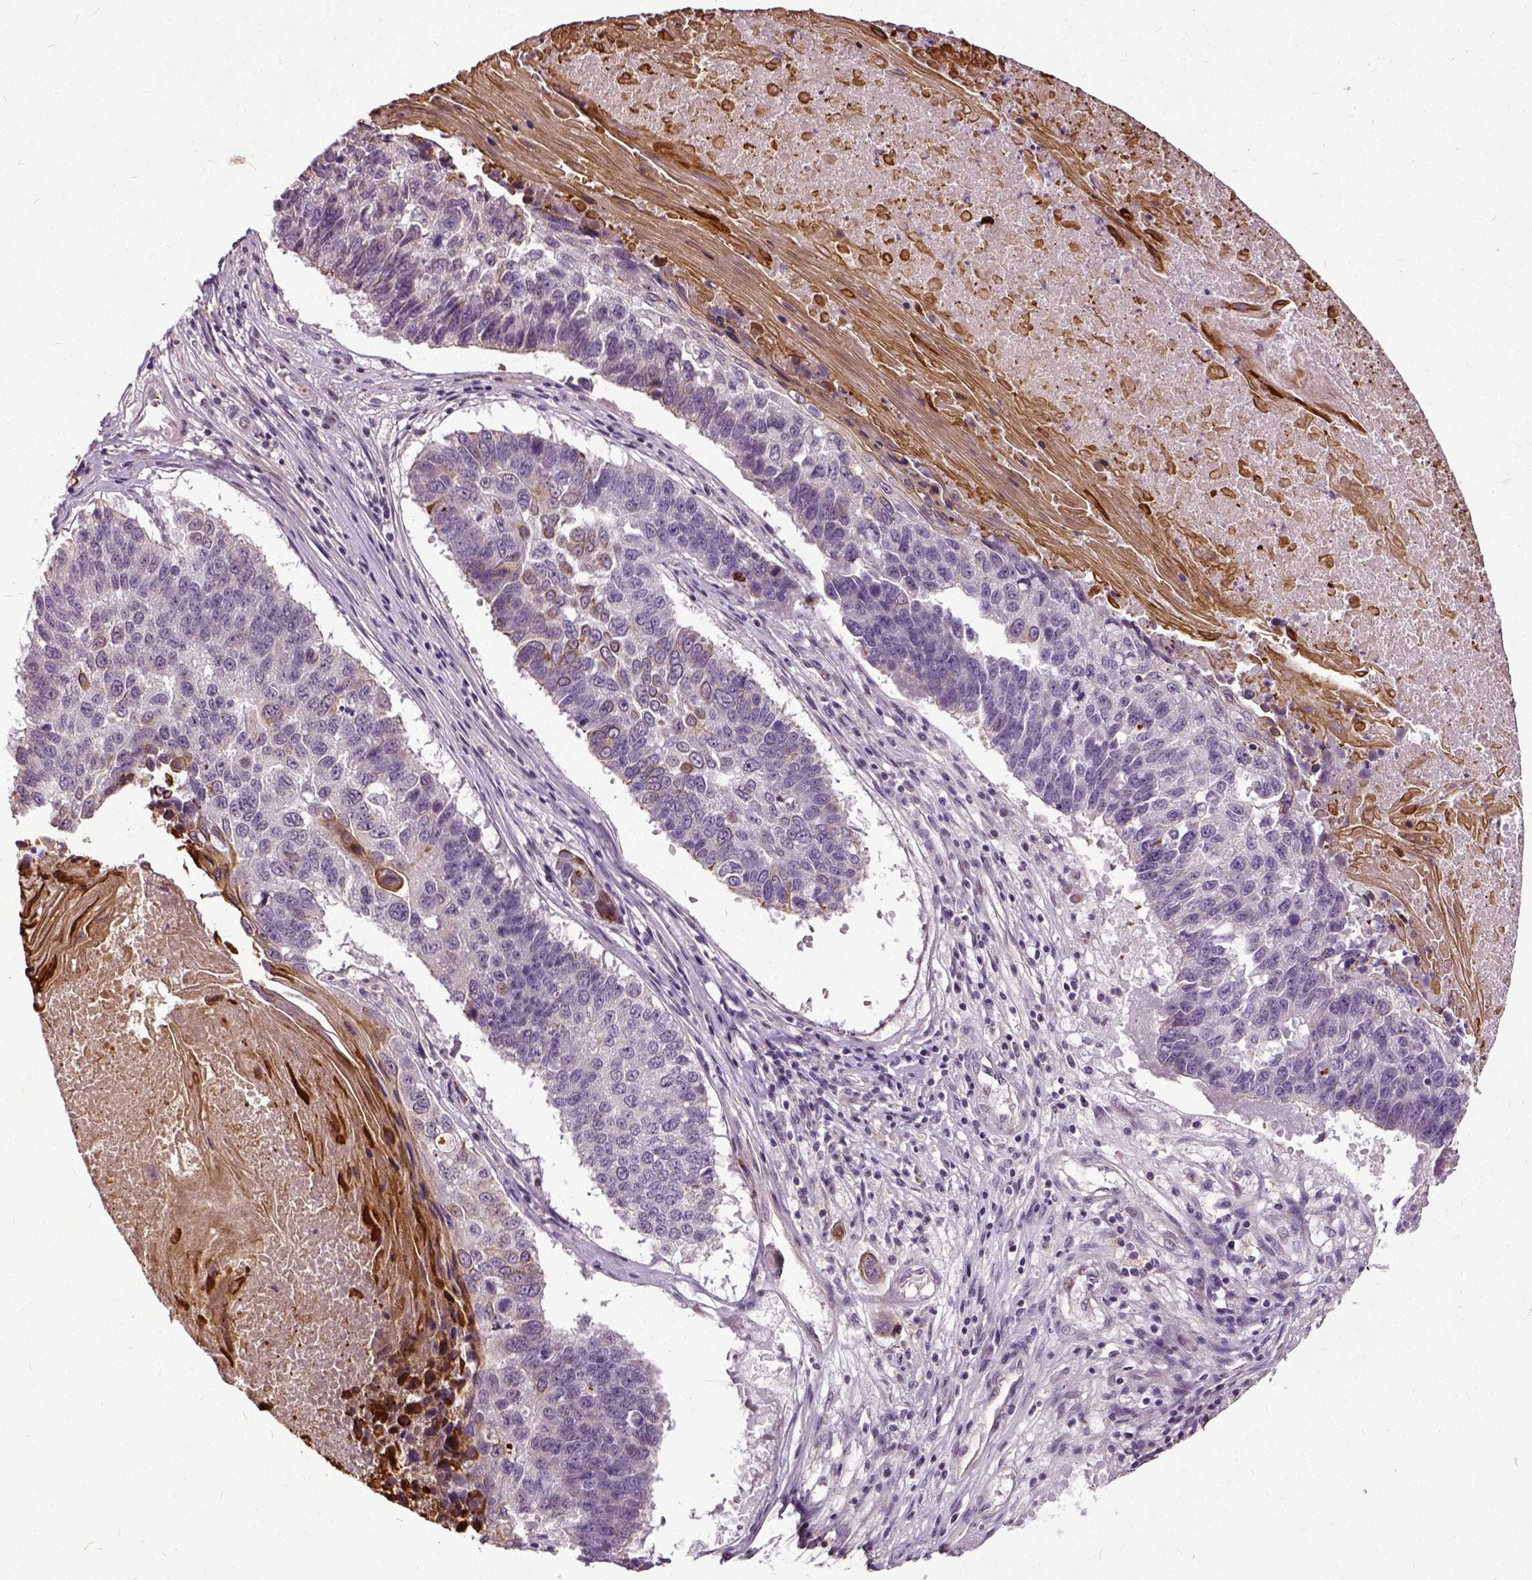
{"staining": {"intensity": "negative", "quantity": "none", "location": "none"}, "tissue": "lung cancer", "cell_type": "Tumor cells", "image_type": "cancer", "snomed": [{"axis": "morphology", "description": "Squamous cell carcinoma, NOS"}, {"axis": "topography", "description": "Lung"}], "caption": "Histopathology image shows no protein positivity in tumor cells of lung squamous cell carcinoma tissue.", "gene": "ILRUN", "patient": {"sex": "male", "age": 73}}